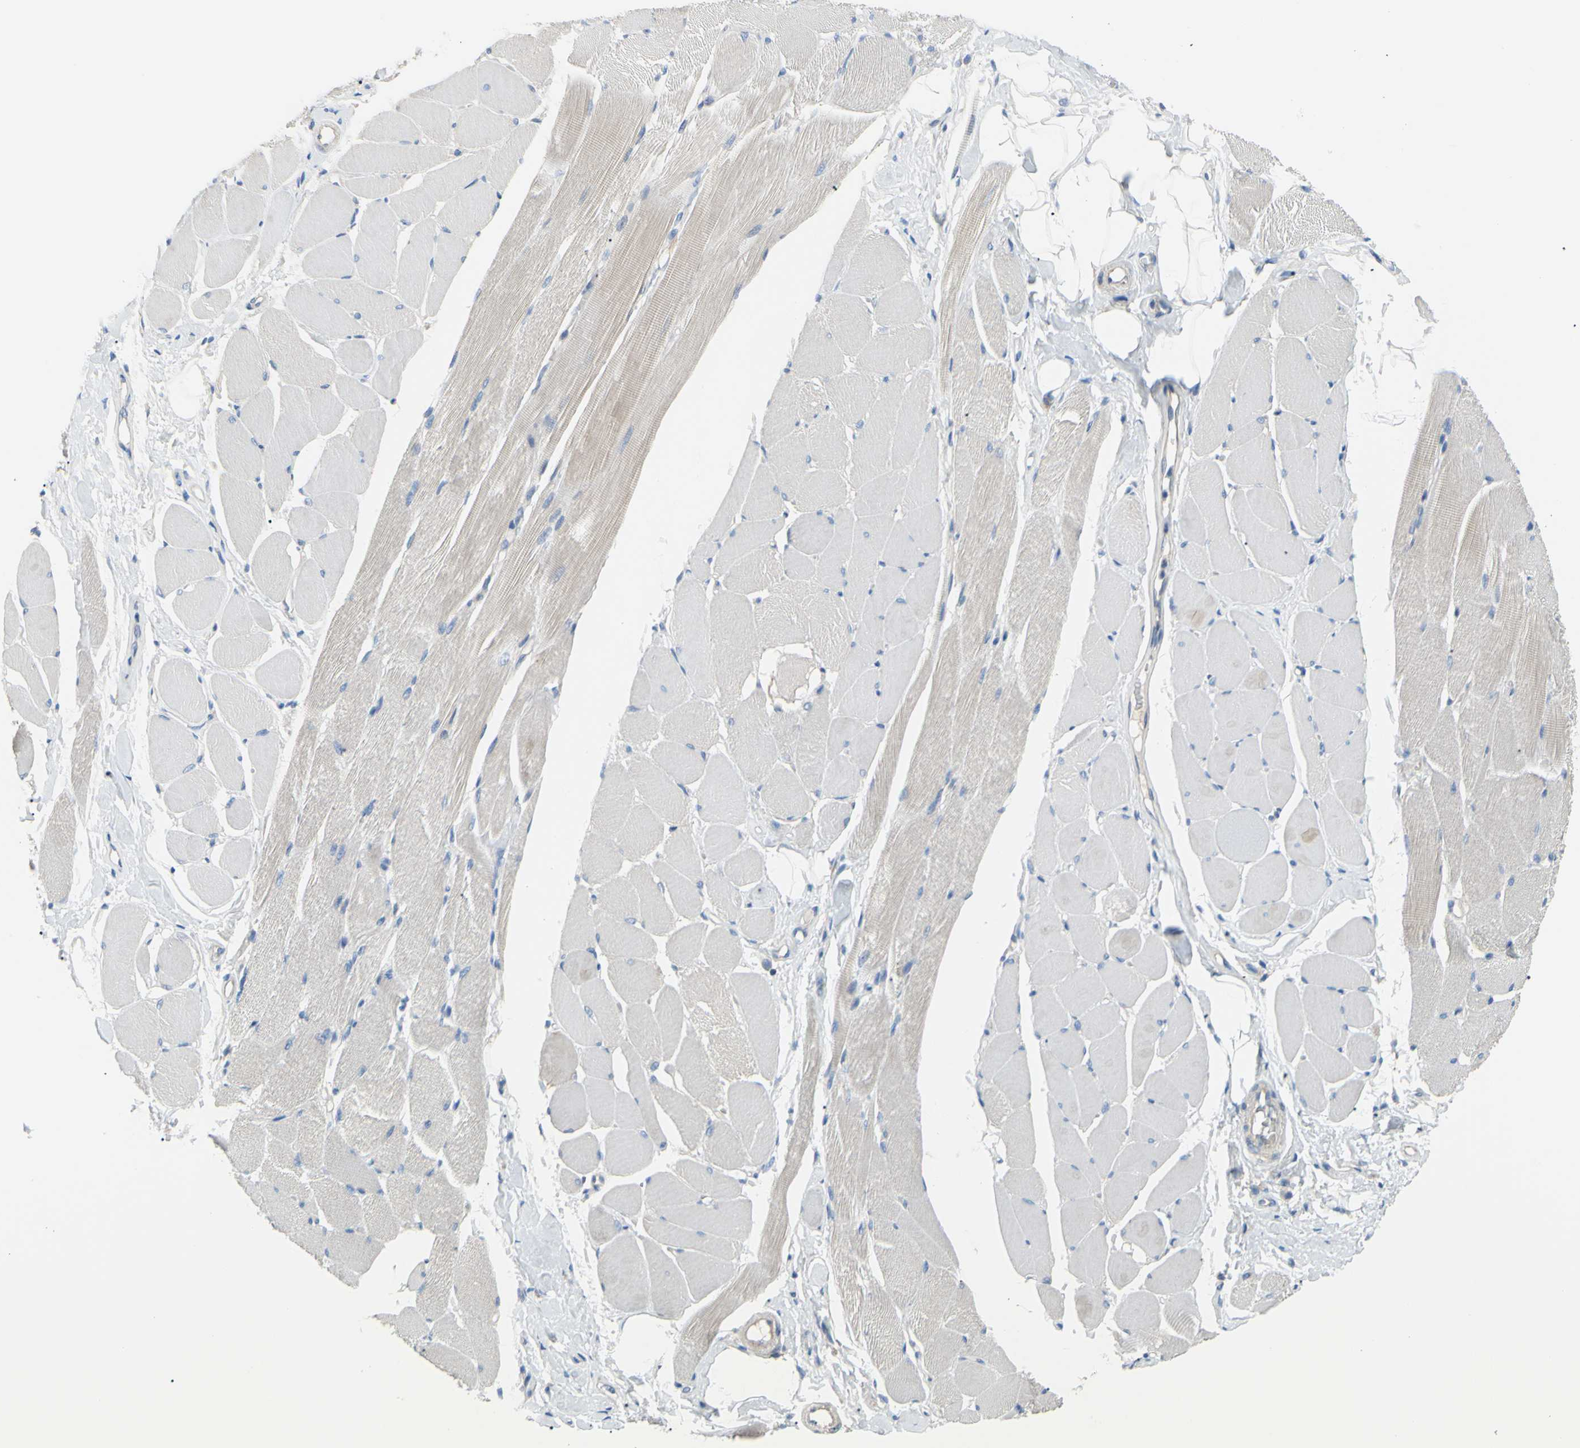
{"staining": {"intensity": "negative", "quantity": "none", "location": "none"}, "tissue": "skeletal muscle", "cell_type": "Myocytes", "image_type": "normal", "snomed": [{"axis": "morphology", "description": "Normal tissue, NOS"}, {"axis": "topography", "description": "Skeletal muscle"}, {"axis": "topography", "description": "Peripheral nerve tissue"}], "caption": "Photomicrograph shows no protein positivity in myocytes of benign skeletal muscle.", "gene": "TMEM59L", "patient": {"sex": "female", "age": 84}}